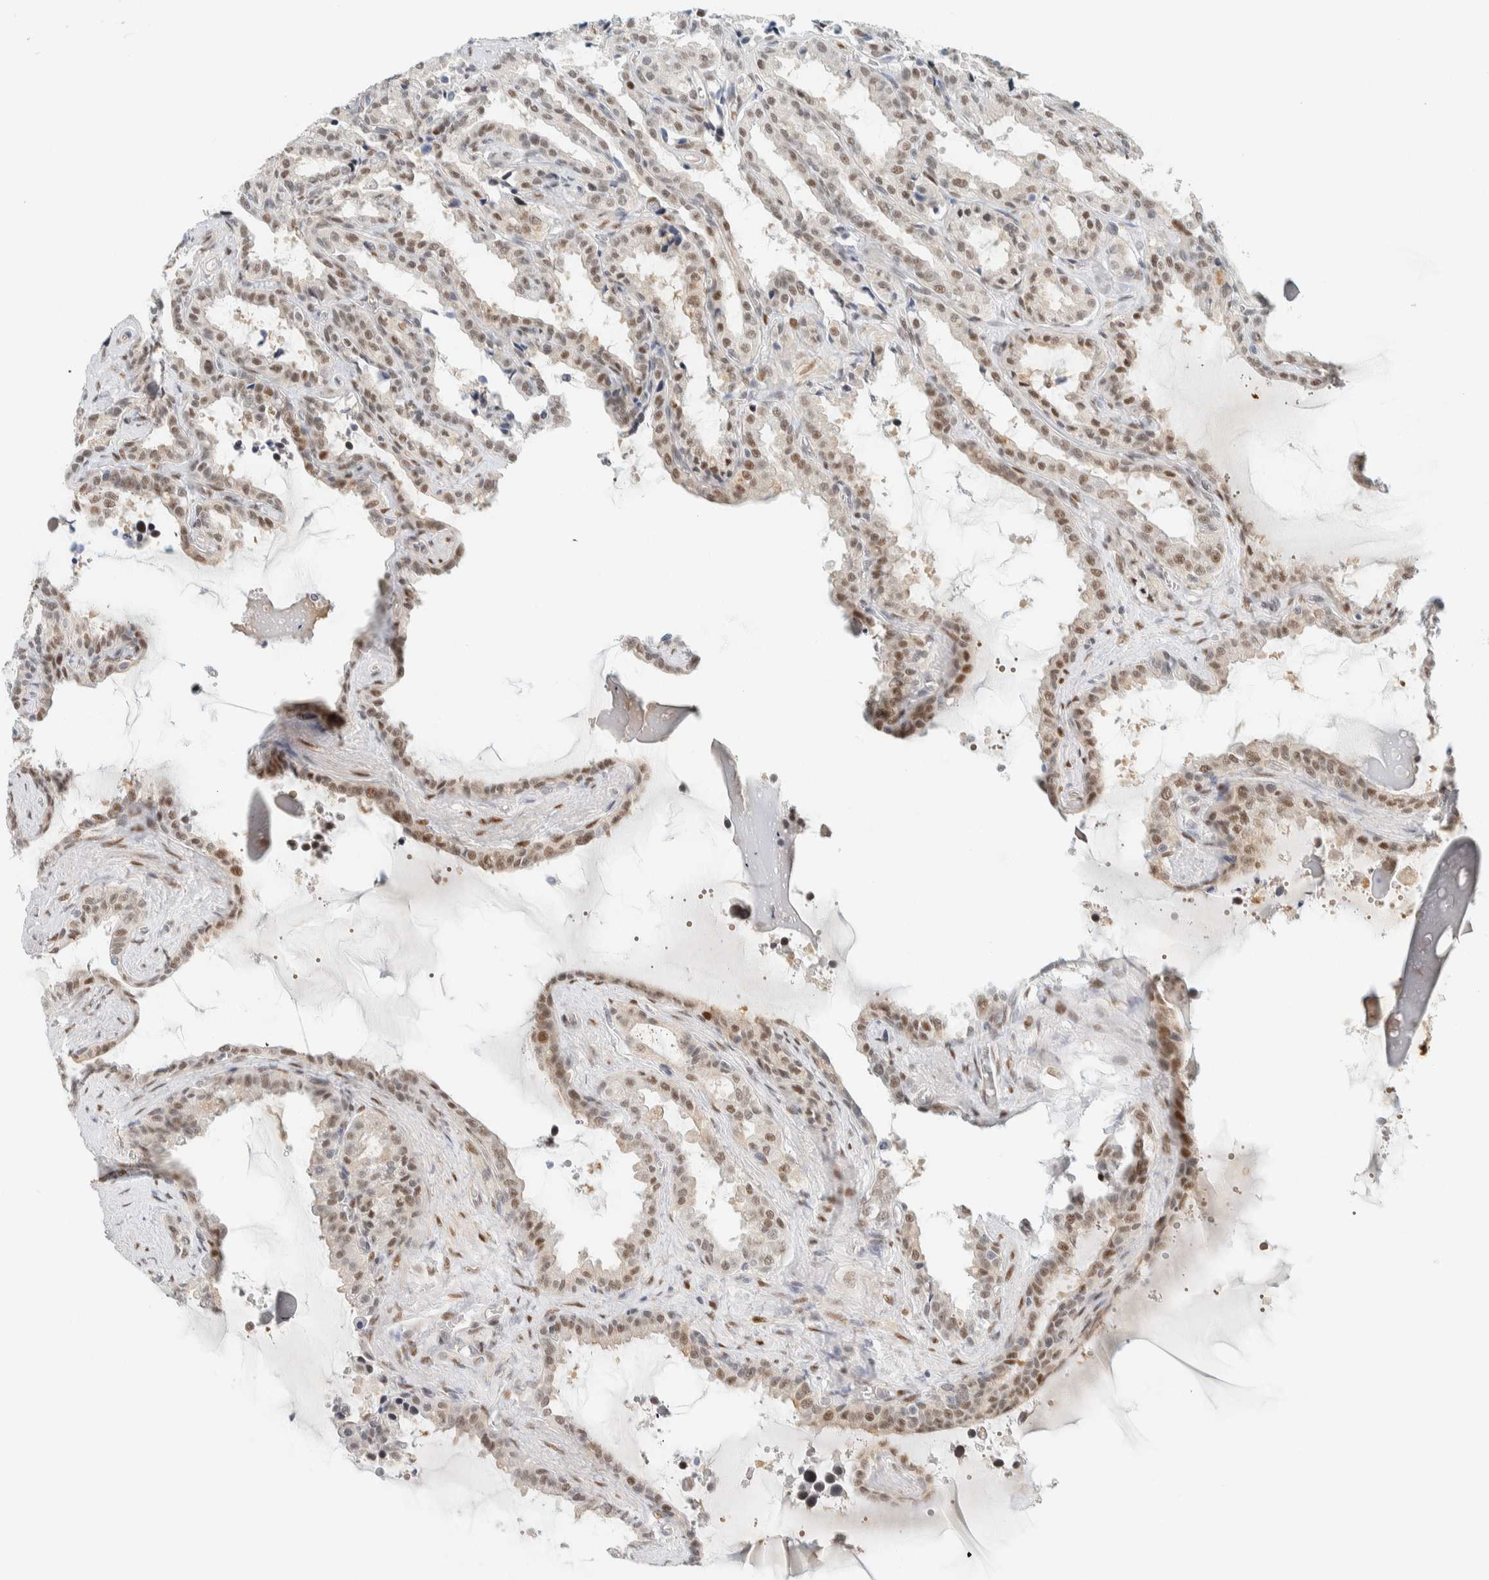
{"staining": {"intensity": "moderate", "quantity": "25%-75%", "location": "cytoplasmic/membranous,nuclear"}, "tissue": "seminal vesicle", "cell_type": "Glandular cells", "image_type": "normal", "snomed": [{"axis": "morphology", "description": "Normal tissue, NOS"}, {"axis": "topography", "description": "Seminal veicle"}], "caption": "The micrograph displays staining of normal seminal vesicle, revealing moderate cytoplasmic/membranous,nuclear protein staining (brown color) within glandular cells.", "gene": "ZNF683", "patient": {"sex": "male", "age": 46}}